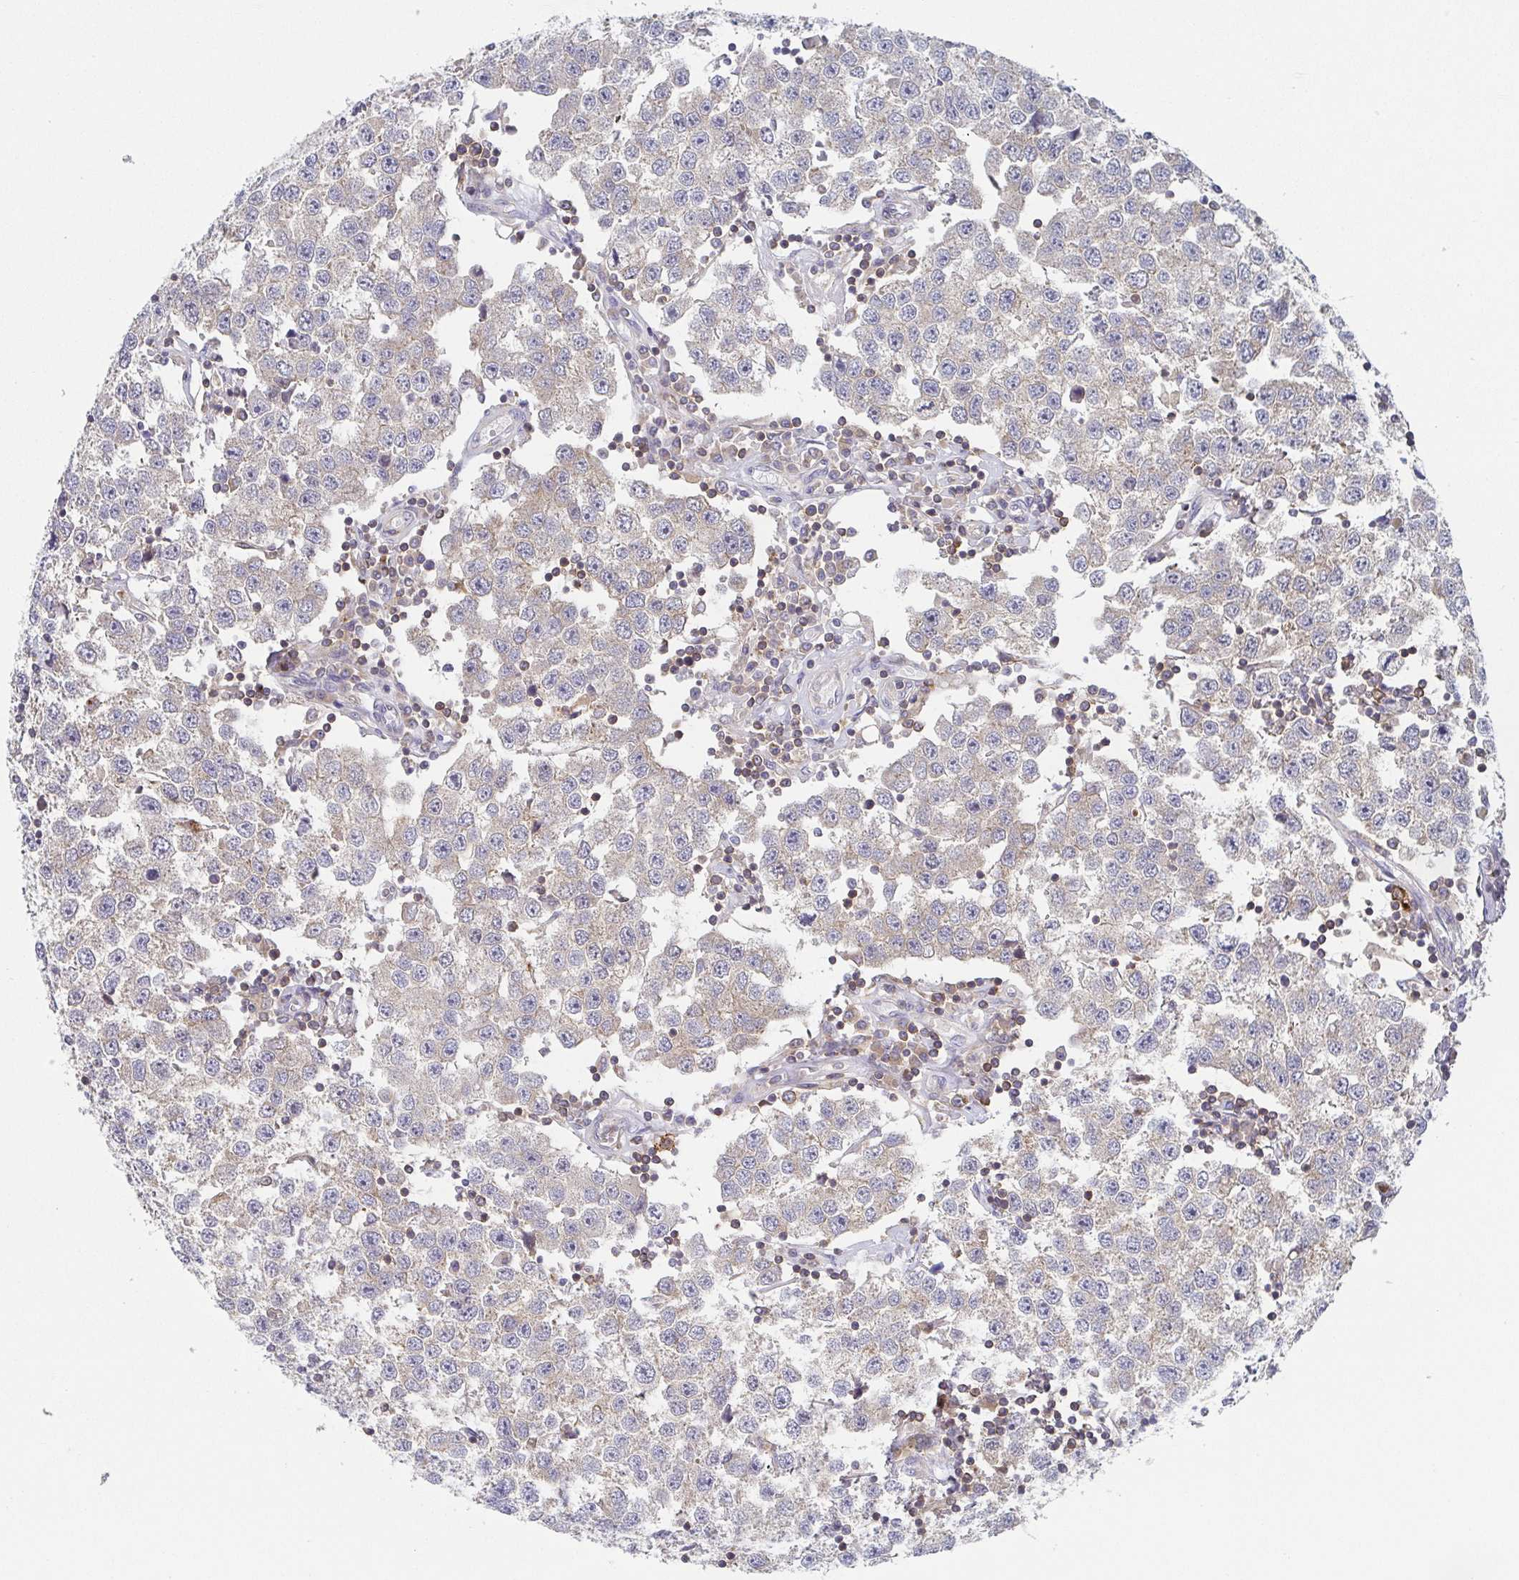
{"staining": {"intensity": "weak", "quantity": "<25%", "location": "cytoplasmic/membranous"}, "tissue": "testis cancer", "cell_type": "Tumor cells", "image_type": "cancer", "snomed": [{"axis": "morphology", "description": "Seminoma, NOS"}, {"axis": "topography", "description": "Testis"}], "caption": "Human testis cancer stained for a protein using IHC reveals no expression in tumor cells.", "gene": "TUFT1", "patient": {"sex": "male", "age": 34}}